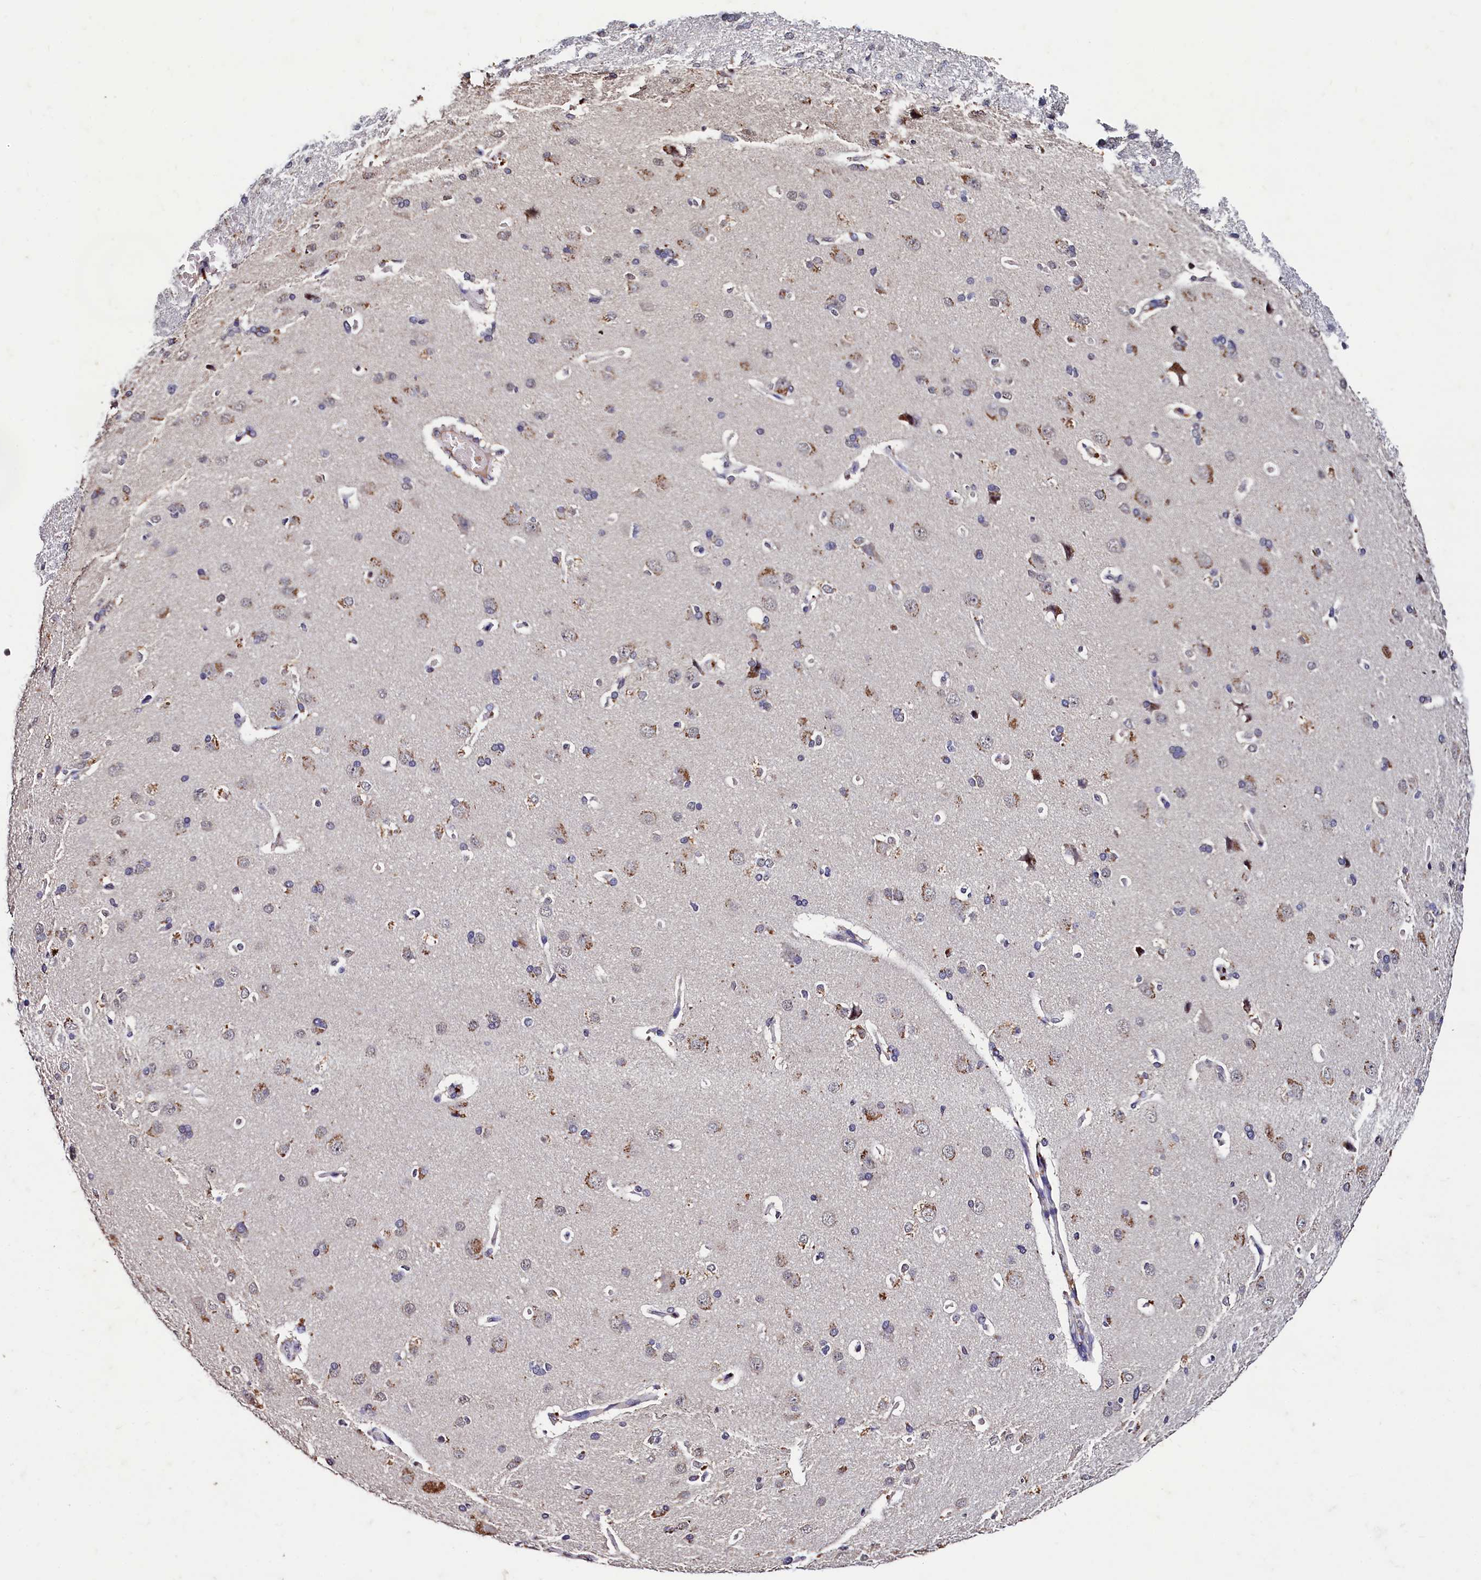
{"staining": {"intensity": "negative", "quantity": "none", "location": "none"}, "tissue": "cerebral cortex", "cell_type": "Endothelial cells", "image_type": "normal", "snomed": [{"axis": "morphology", "description": "Normal tissue, NOS"}, {"axis": "topography", "description": "Cerebral cortex"}], "caption": "Unremarkable cerebral cortex was stained to show a protein in brown. There is no significant expression in endothelial cells. (Immunohistochemistry, brightfield microscopy, high magnification).", "gene": "CSTPP1", "patient": {"sex": "male", "age": 62}}